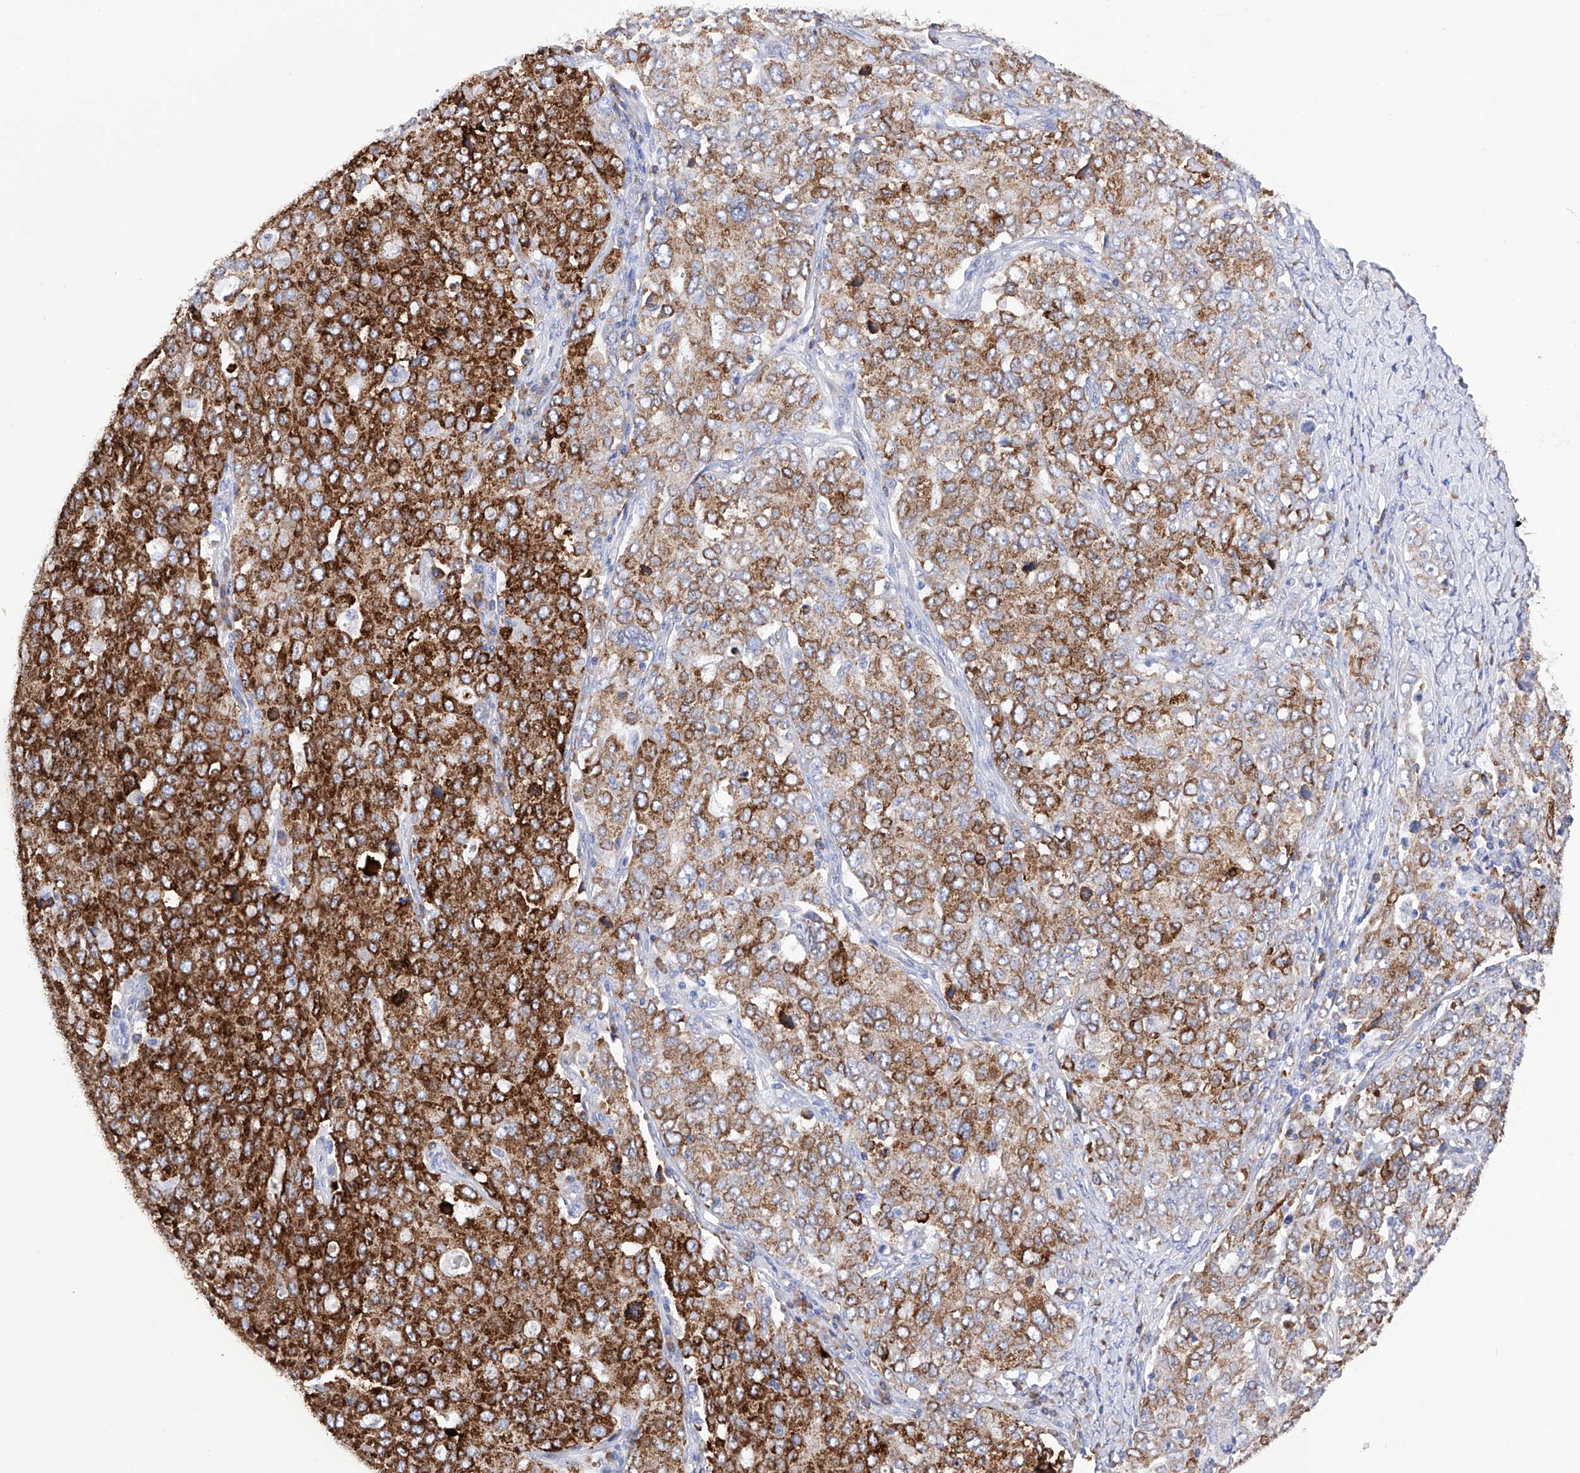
{"staining": {"intensity": "strong", "quantity": ">75%", "location": "cytoplasmic/membranous"}, "tissue": "ovarian cancer", "cell_type": "Tumor cells", "image_type": "cancer", "snomed": [{"axis": "morphology", "description": "Carcinoma, endometroid"}, {"axis": "topography", "description": "Ovary"}], "caption": "Protein expression analysis of human ovarian endometroid carcinoma reveals strong cytoplasmic/membranous positivity in approximately >75% of tumor cells.", "gene": "PDIA5", "patient": {"sex": "female", "age": 62}}